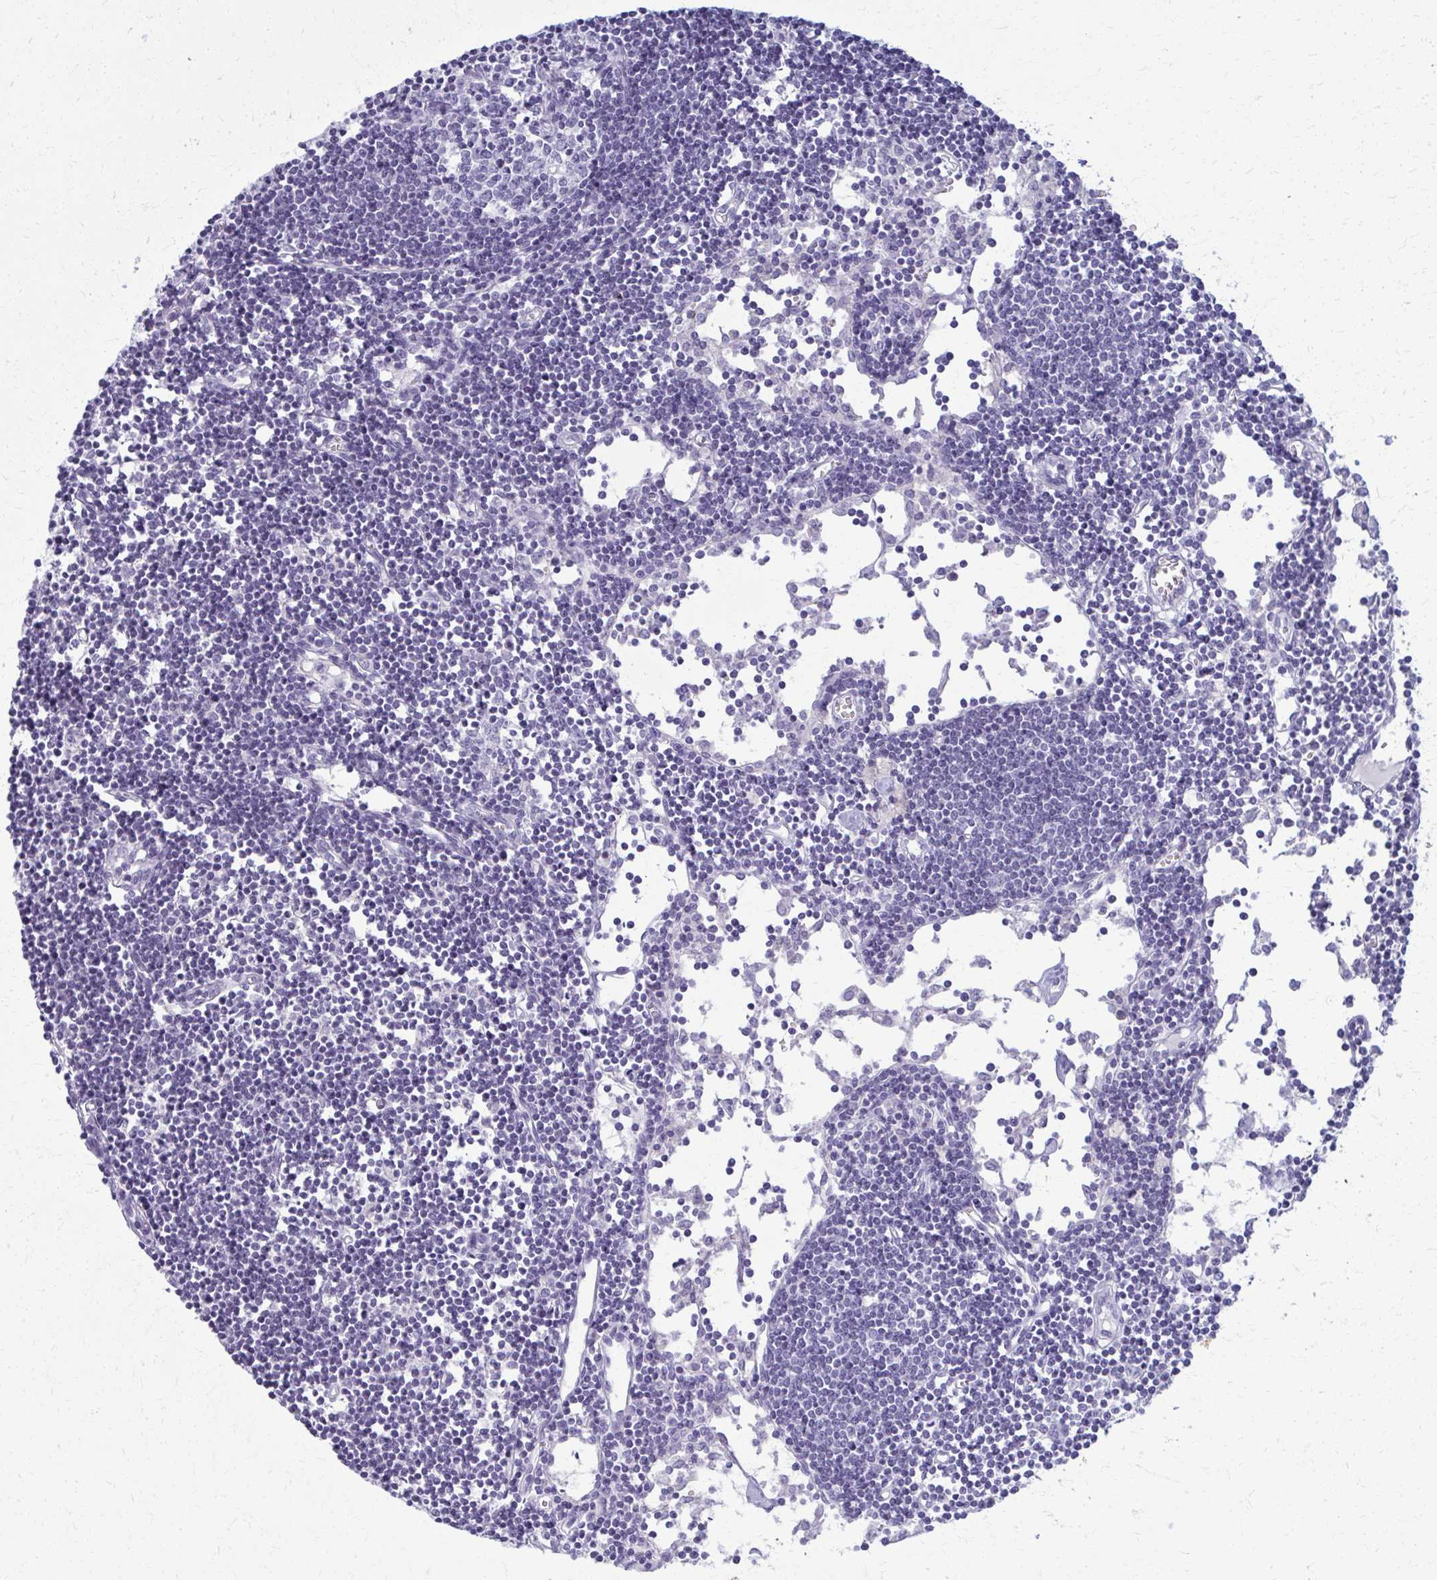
{"staining": {"intensity": "negative", "quantity": "none", "location": "none"}, "tissue": "lymph node", "cell_type": "Germinal center cells", "image_type": "normal", "snomed": [{"axis": "morphology", "description": "Normal tissue, NOS"}, {"axis": "topography", "description": "Lymph node"}], "caption": "Immunohistochemistry (IHC) micrograph of normal lymph node: human lymph node stained with DAB (3,3'-diaminobenzidine) exhibits no significant protein staining in germinal center cells.", "gene": "ACSM2A", "patient": {"sex": "female", "age": 65}}